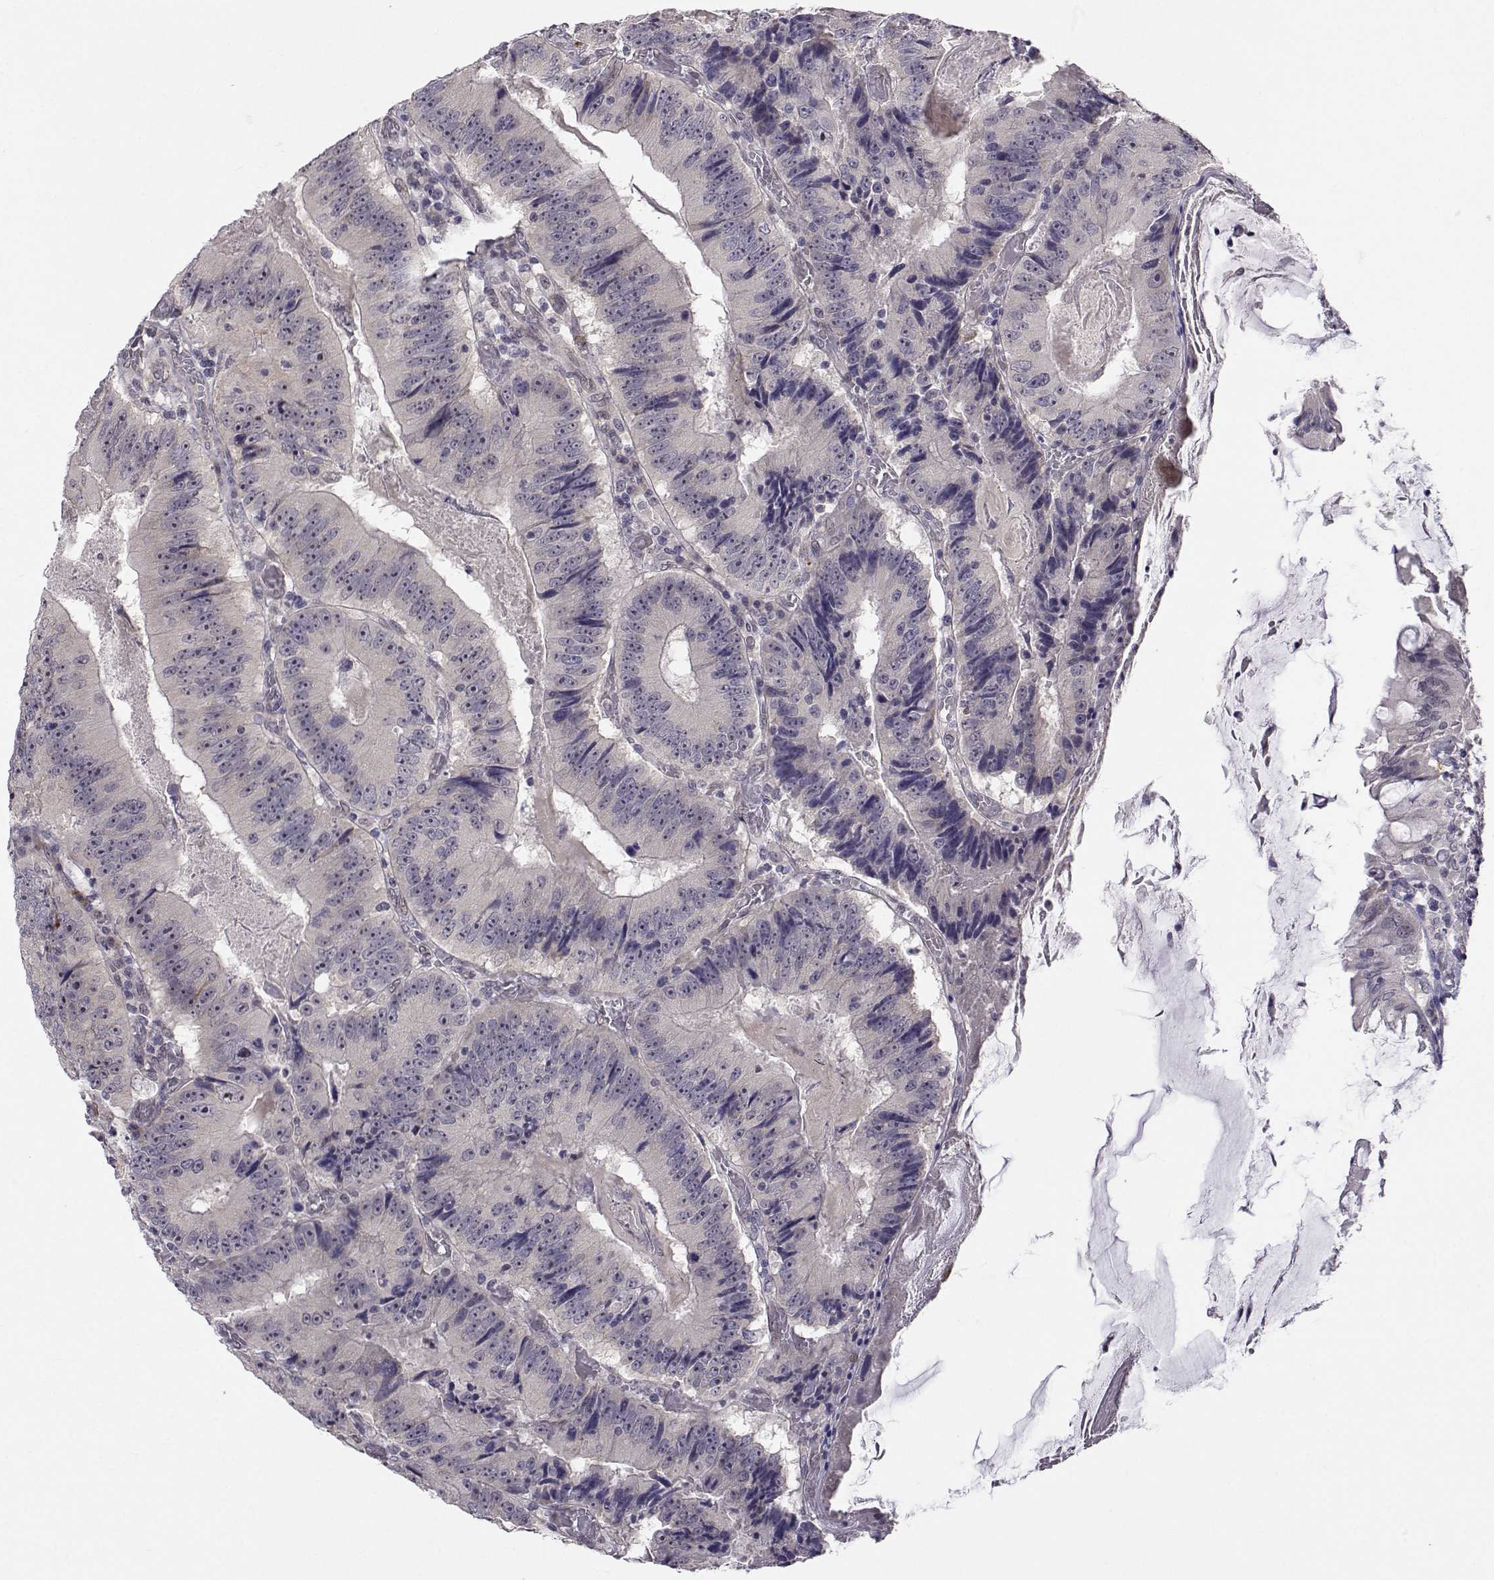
{"staining": {"intensity": "negative", "quantity": "none", "location": "none"}, "tissue": "colorectal cancer", "cell_type": "Tumor cells", "image_type": "cancer", "snomed": [{"axis": "morphology", "description": "Adenocarcinoma, NOS"}, {"axis": "topography", "description": "Colon"}], "caption": "Human adenocarcinoma (colorectal) stained for a protein using immunohistochemistry (IHC) displays no expression in tumor cells.", "gene": "SLC6A3", "patient": {"sex": "female", "age": 86}}